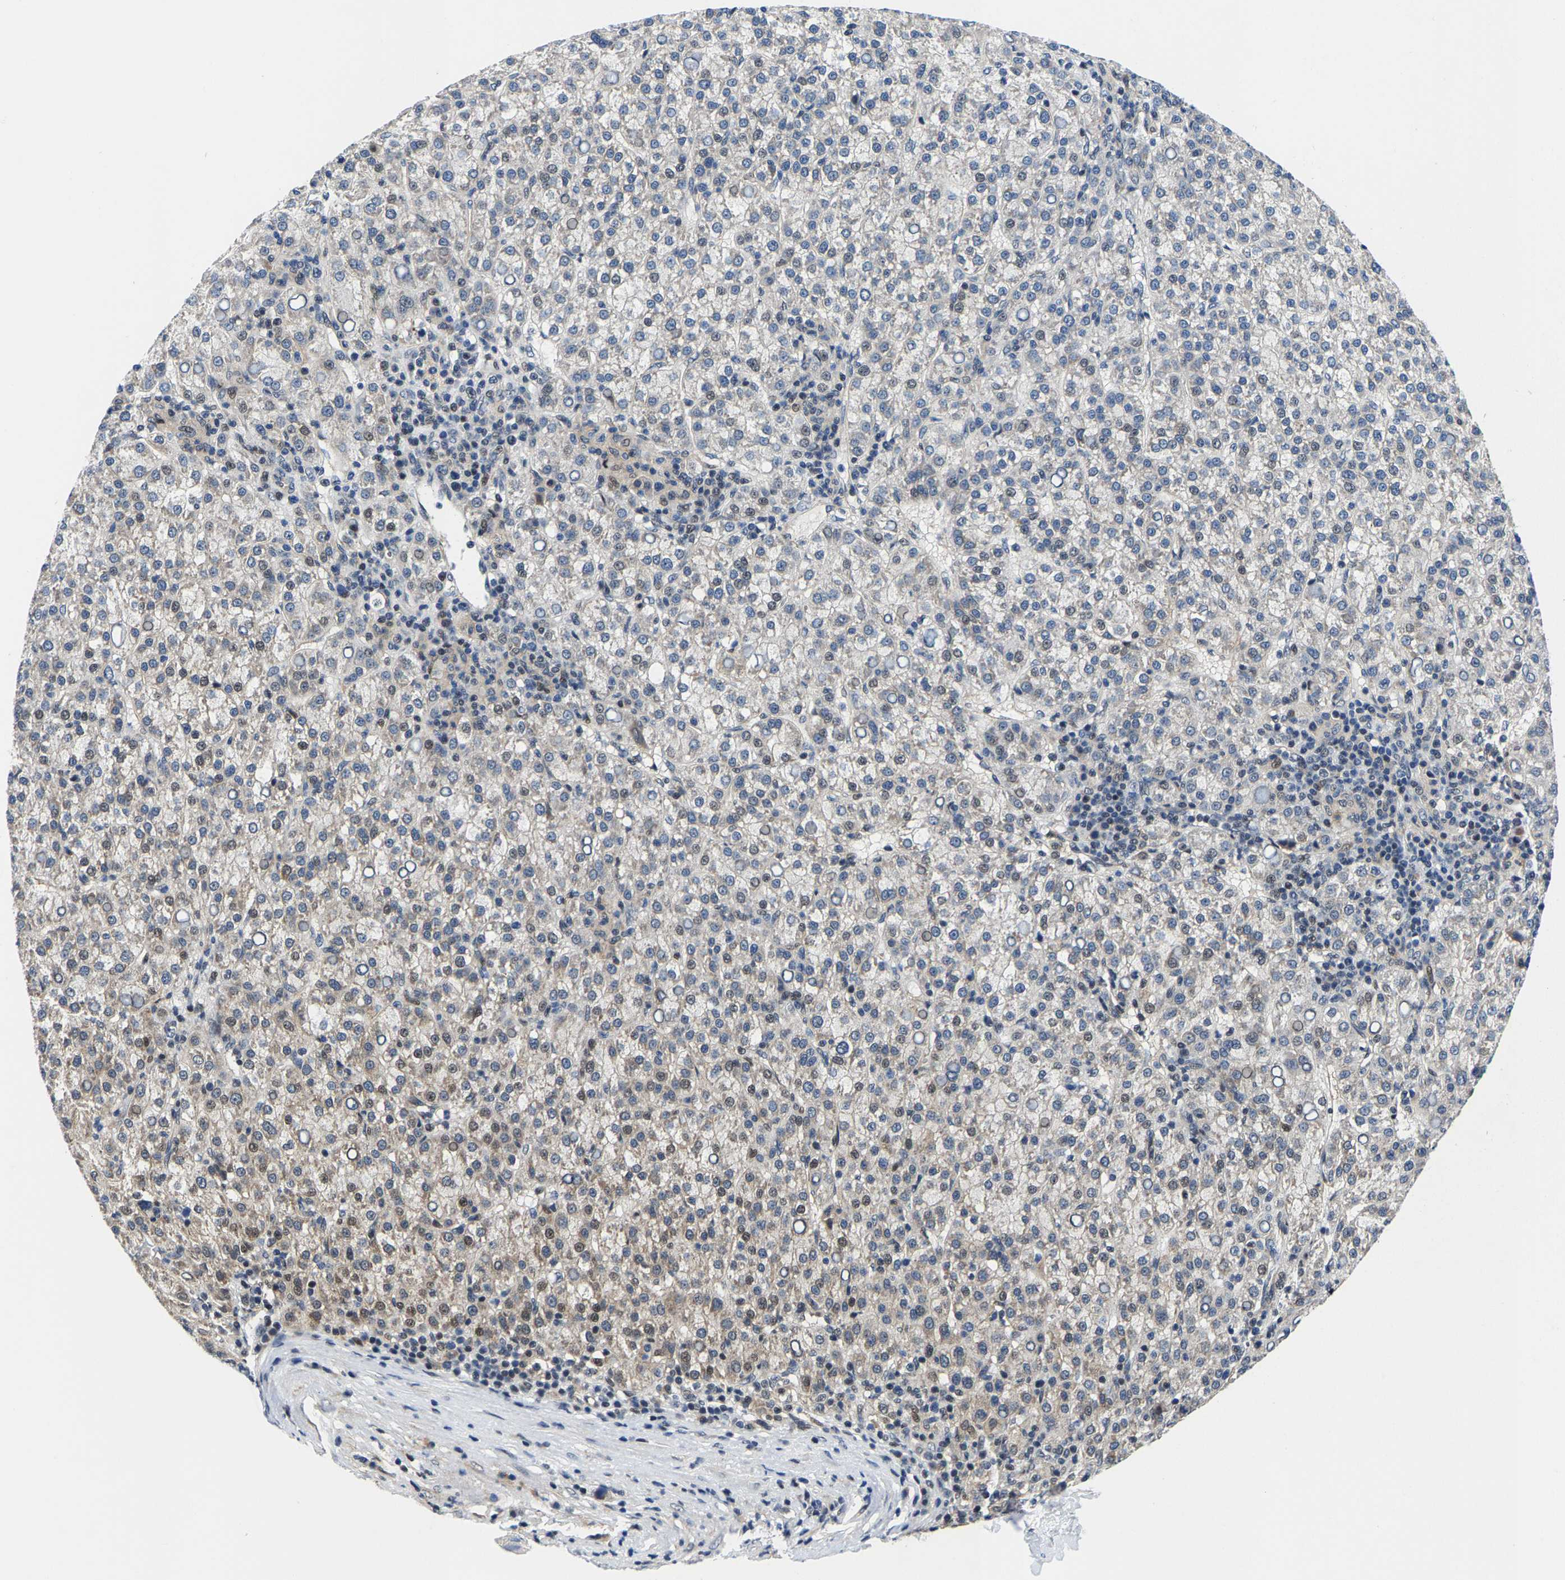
{"staining": {"intensity": "weak", "quantity": "25%-75%", "location": "cytoplasmic/membranous,nuclear"}, "tissue": "liver cancer", "cell_type": "Tumor cells", "image_type": "cancer", "snomed": [{"axis": "morphology", "description": "Carcinoma, Hepatocellular, NOS"}, {"axis": "topography", "description": "Liver"}], "caption": "Hepatocellular carcinoma (liver) stained for a protein (brown) demonstrates weak cytoplasmic/membranous and nuclear positive positivity in approximately 25%-75% of tumor cells.", "gene": "GTPBP10", "patient": {"sex": "female", "age": 58}}